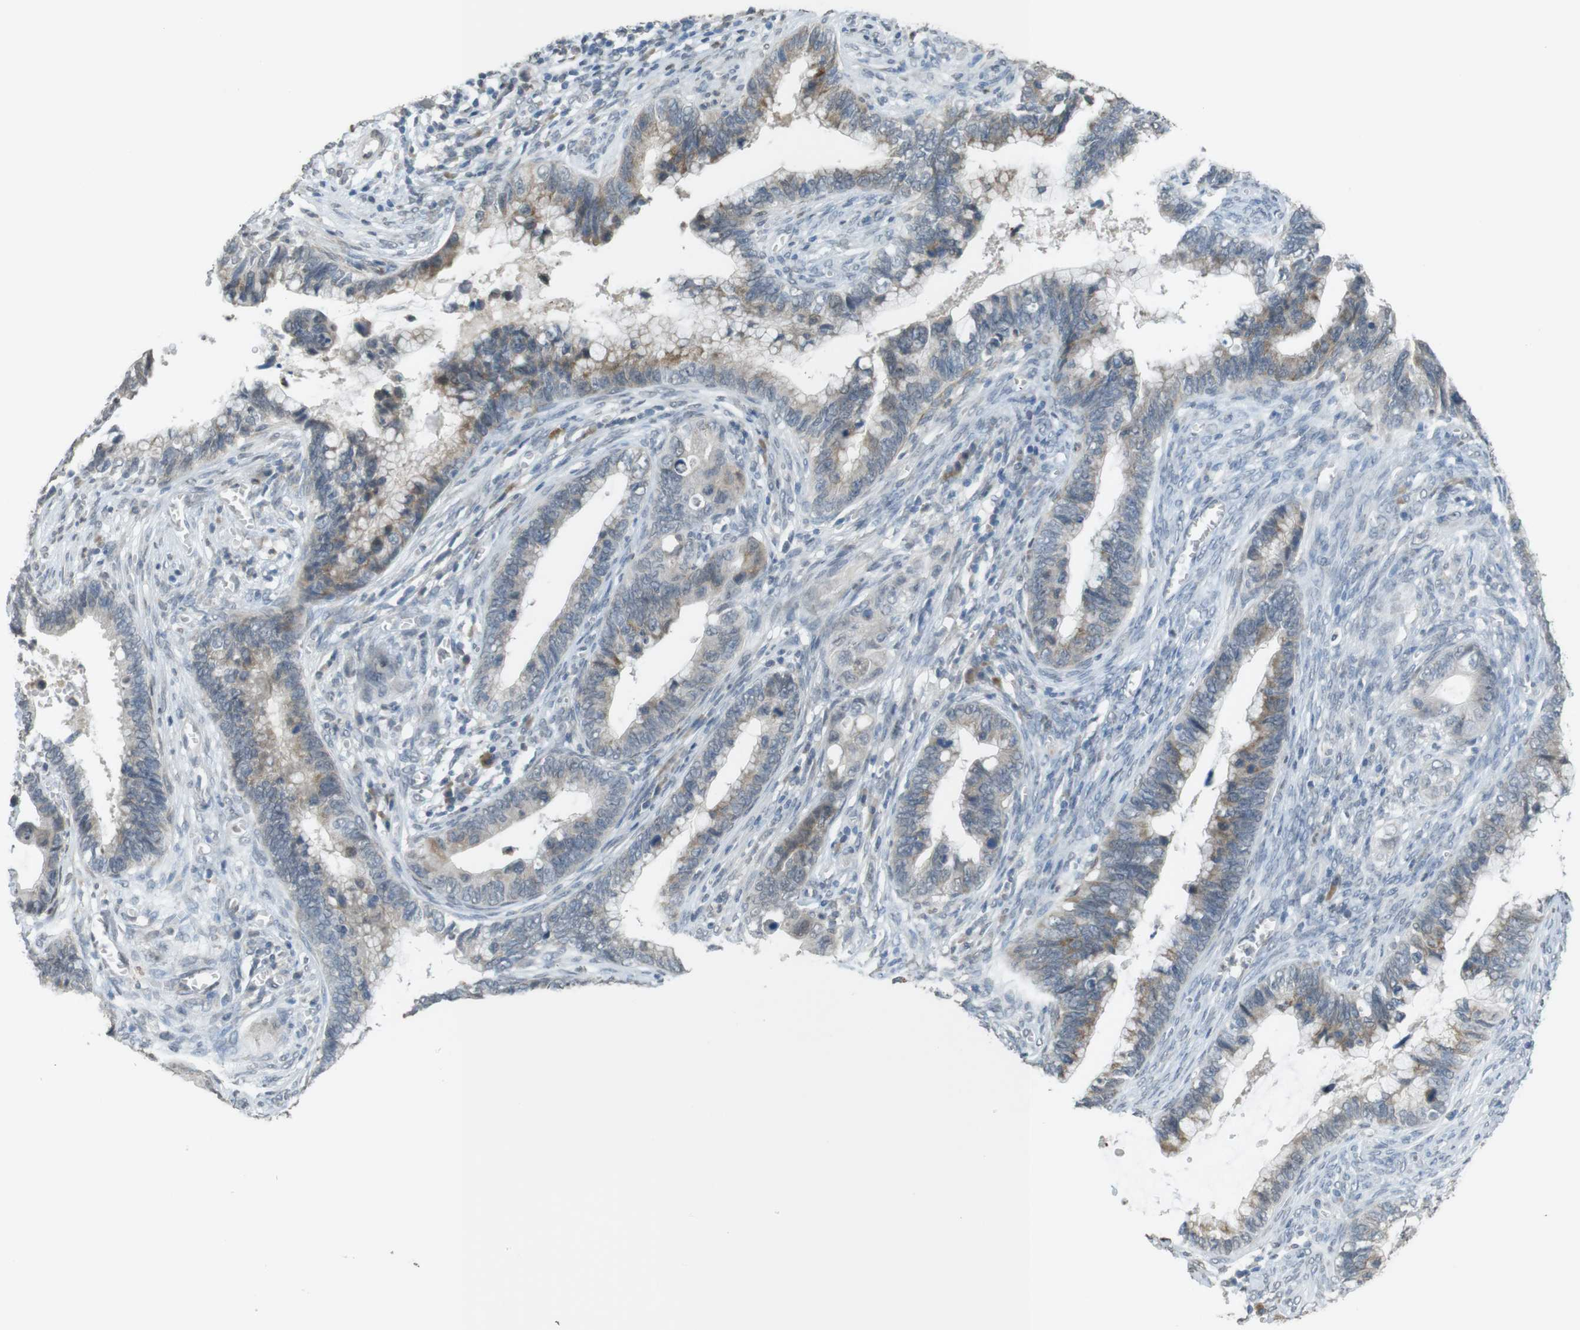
{"staining": {"intensity": "weak", "quantity": "25%-75%", "location": "cytoplasmic/membranous"}, "tissue": "cervical cancer", "cell_type": "Tumor cells", "image_type": "cancer", "snomed": [{"axis": "morphology", "description": "Adenocarcinoma, NOS"}, {"axis": "topography", "description": "Cervix"}], "caption": "Approximately 25%-75% of tumor cells in cervical cancer demonstrate weak cytoplasmic/membranous protein staining as visualized by brown immunohistochemical staining.", "gene": "FZD10", "patient": {"sex": "female", "age": 44}}